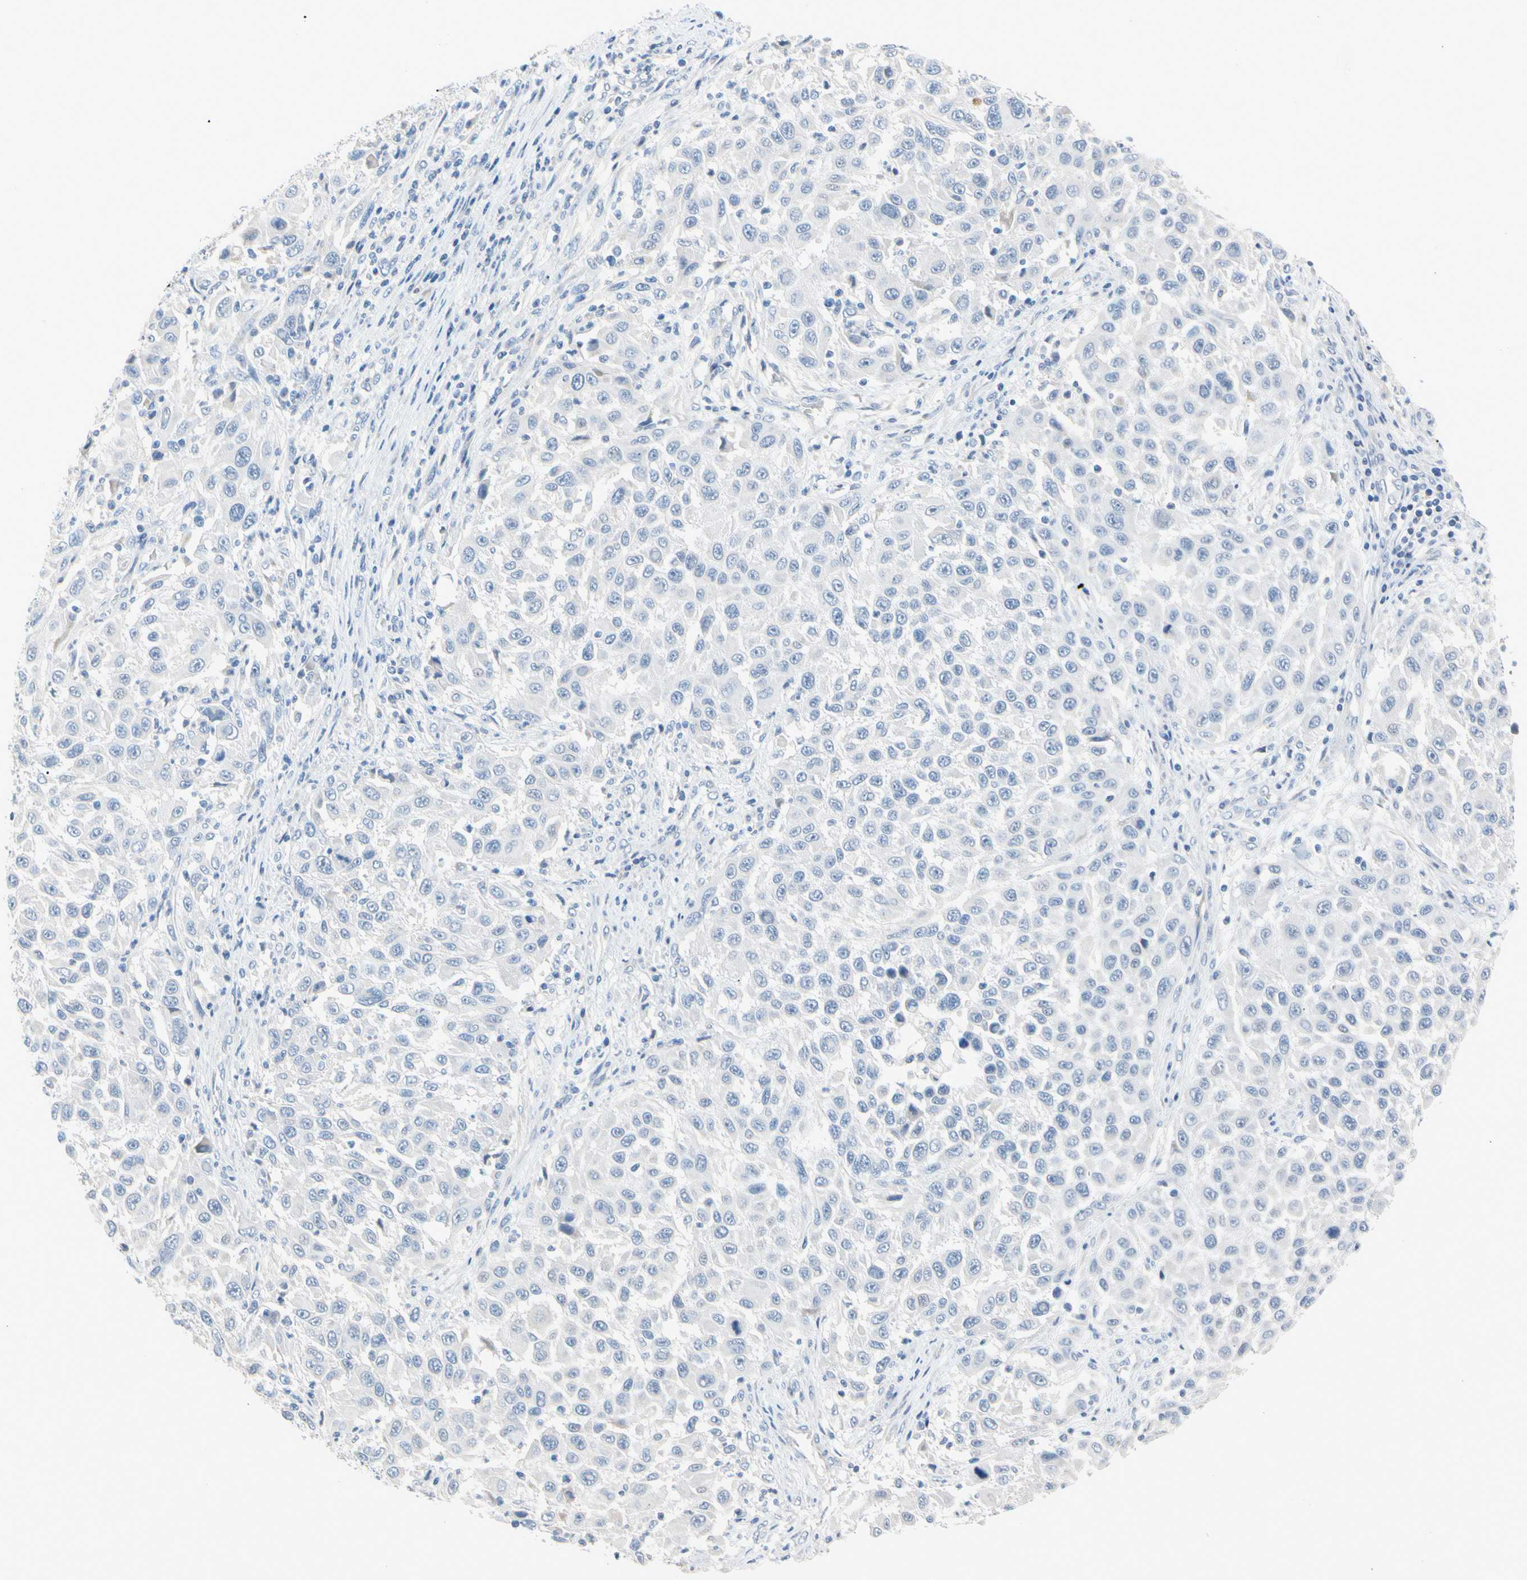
{"staining": {"intensity": "negative", "quantity": "none", "location": "none"}, "tissue": "melanoma", "cell_type": "Tumor cells", "image_type": "cancer", "snomed": [{"axis": "morphology", "description": "Malignant melanoma, Metastatic site"}, {"axis": "topography", "description": "Lymph node"}], "caption": "Immunohistochemistry micrograph of human malignant melanoma (metastatic site) stained for a protein (brown), which displays no expression in tumor cells. (Brightfield microscopy of DAB (3,3'-diaminobenzidine) immunohistochemistry at high magnification).", "gene": "MARK1", "patient": {"sex": "male", "age": 61}}